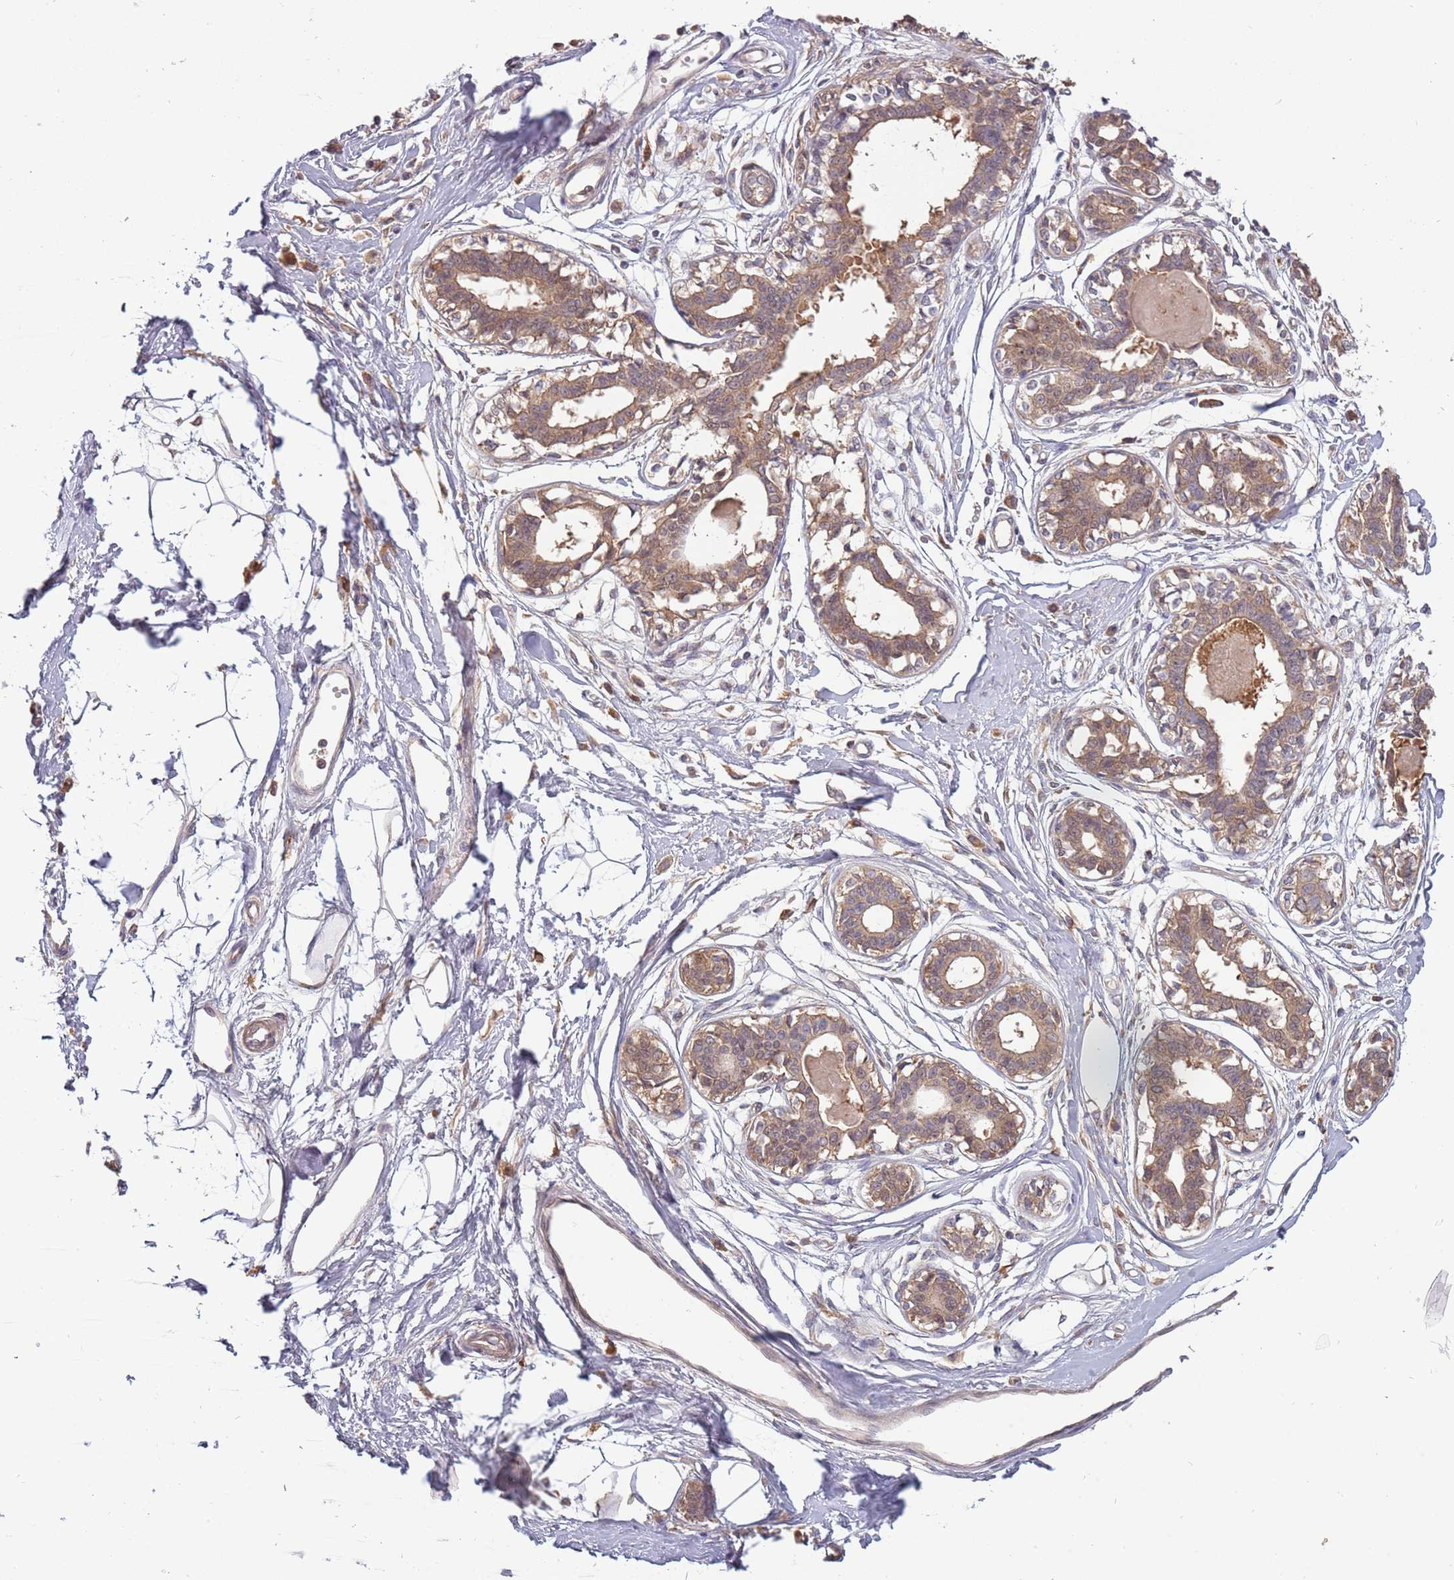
{"staining": {"intensity": "negative", "quantity": "none", "location": "none"}, "tissue": "breast", "cell_type": "Adipocytes", "image_type": "normal", "snomed": [{"axis": "morphology", "description": "Normal tissue, NOS"}, {"axis": "topography", "description": "Breast"}], "caption": "The micrograph displays no significant staining in adipocytes of breast.", "gene": "USP32", "patient": {"sex": "female", "age": 45}}